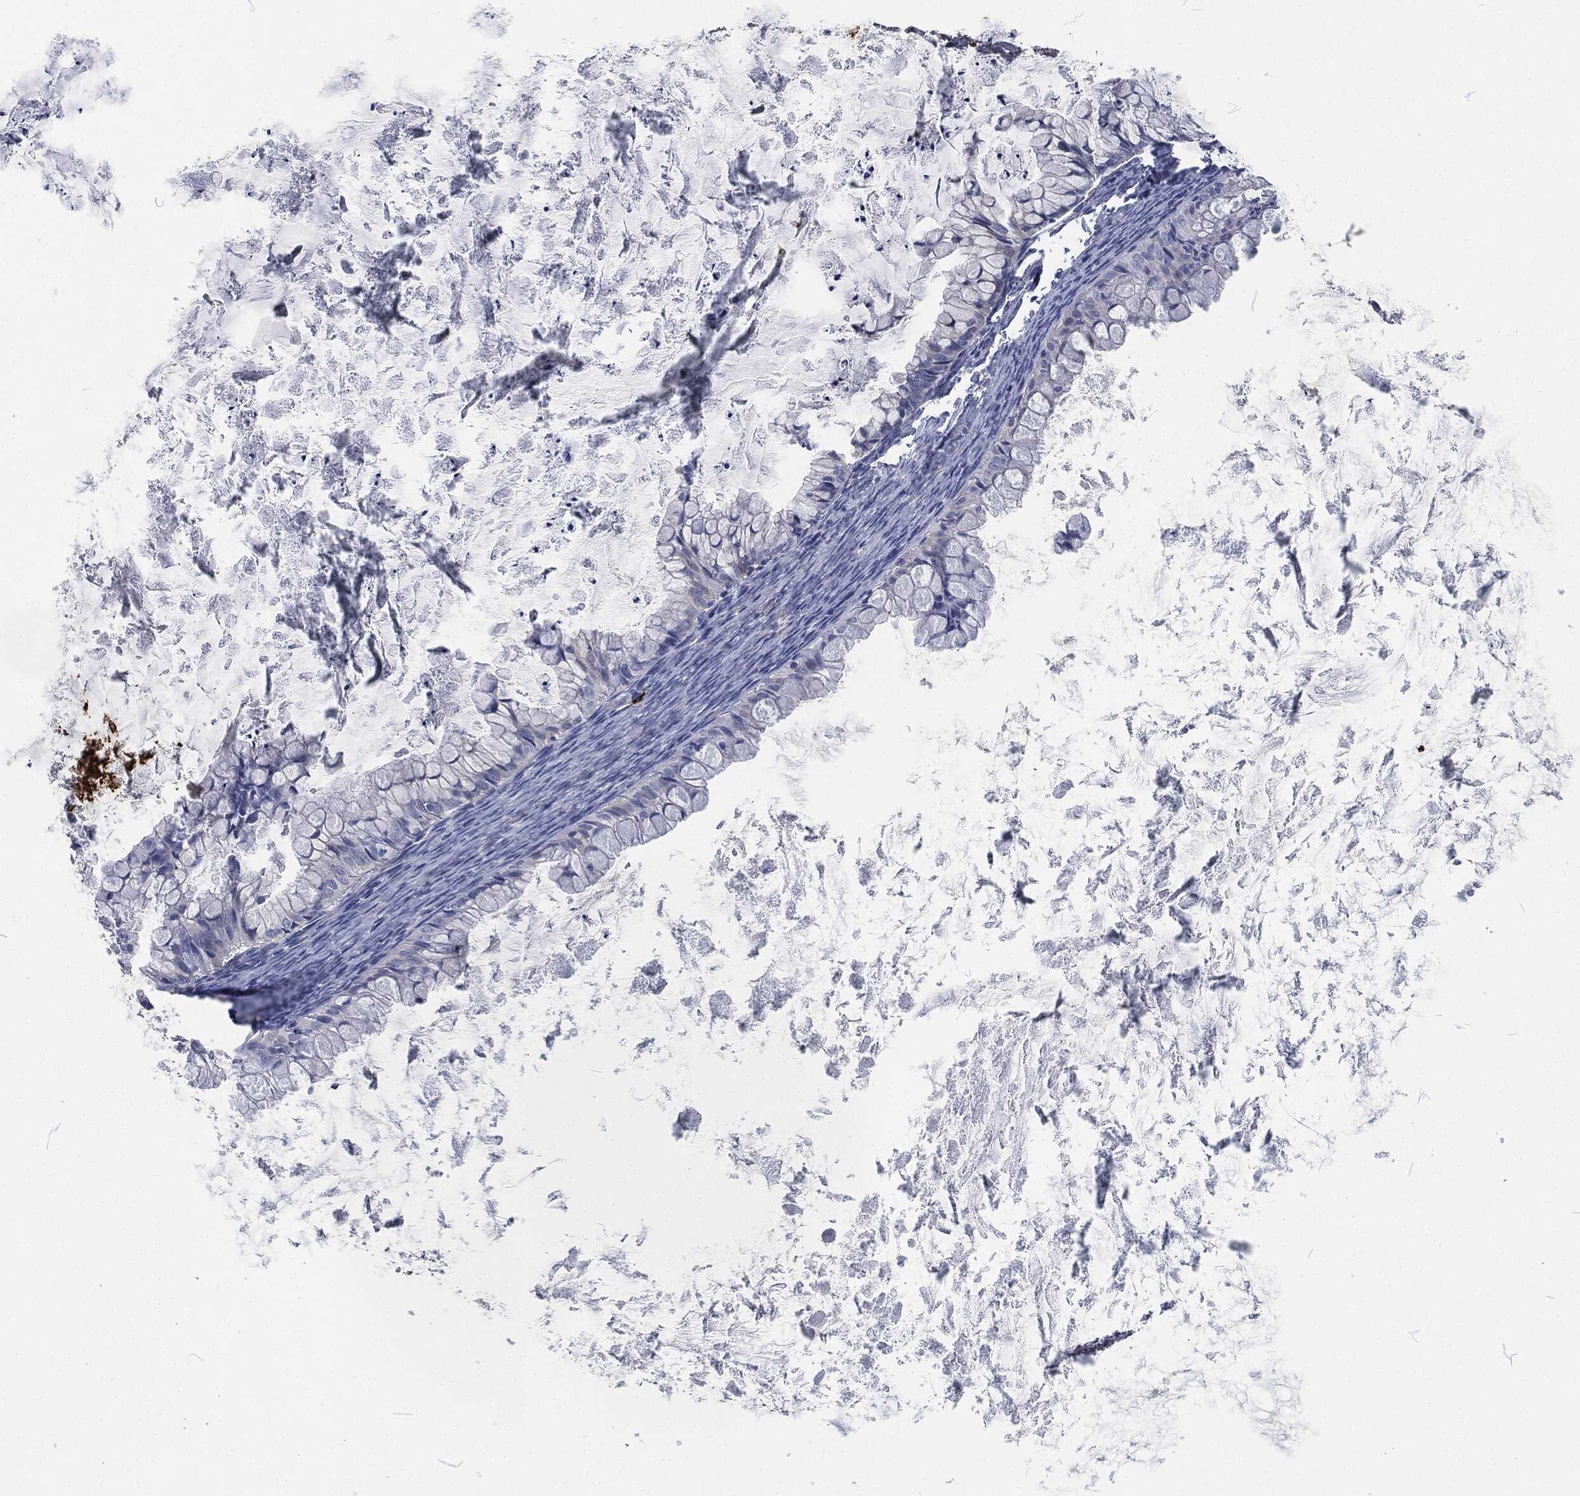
{"staining": {"intensity": "negative", "quantity": "none", "location": "none"}, "tissue": "ovarian cancer", "cell_type": "Tumor cells", "image_type": "cancer", "snomed": [{"axis": "morphology", "description": "Cystadenocarcinoma, mucinous, NOS"}, {"axis": "topography", "description": "Ovary"}], "caption": "Micrograph shows no protein expression in tumor cells of ovarian cancer tissue.", "gene": "MPO", "patient": {"sex": "female", "age": 35}}